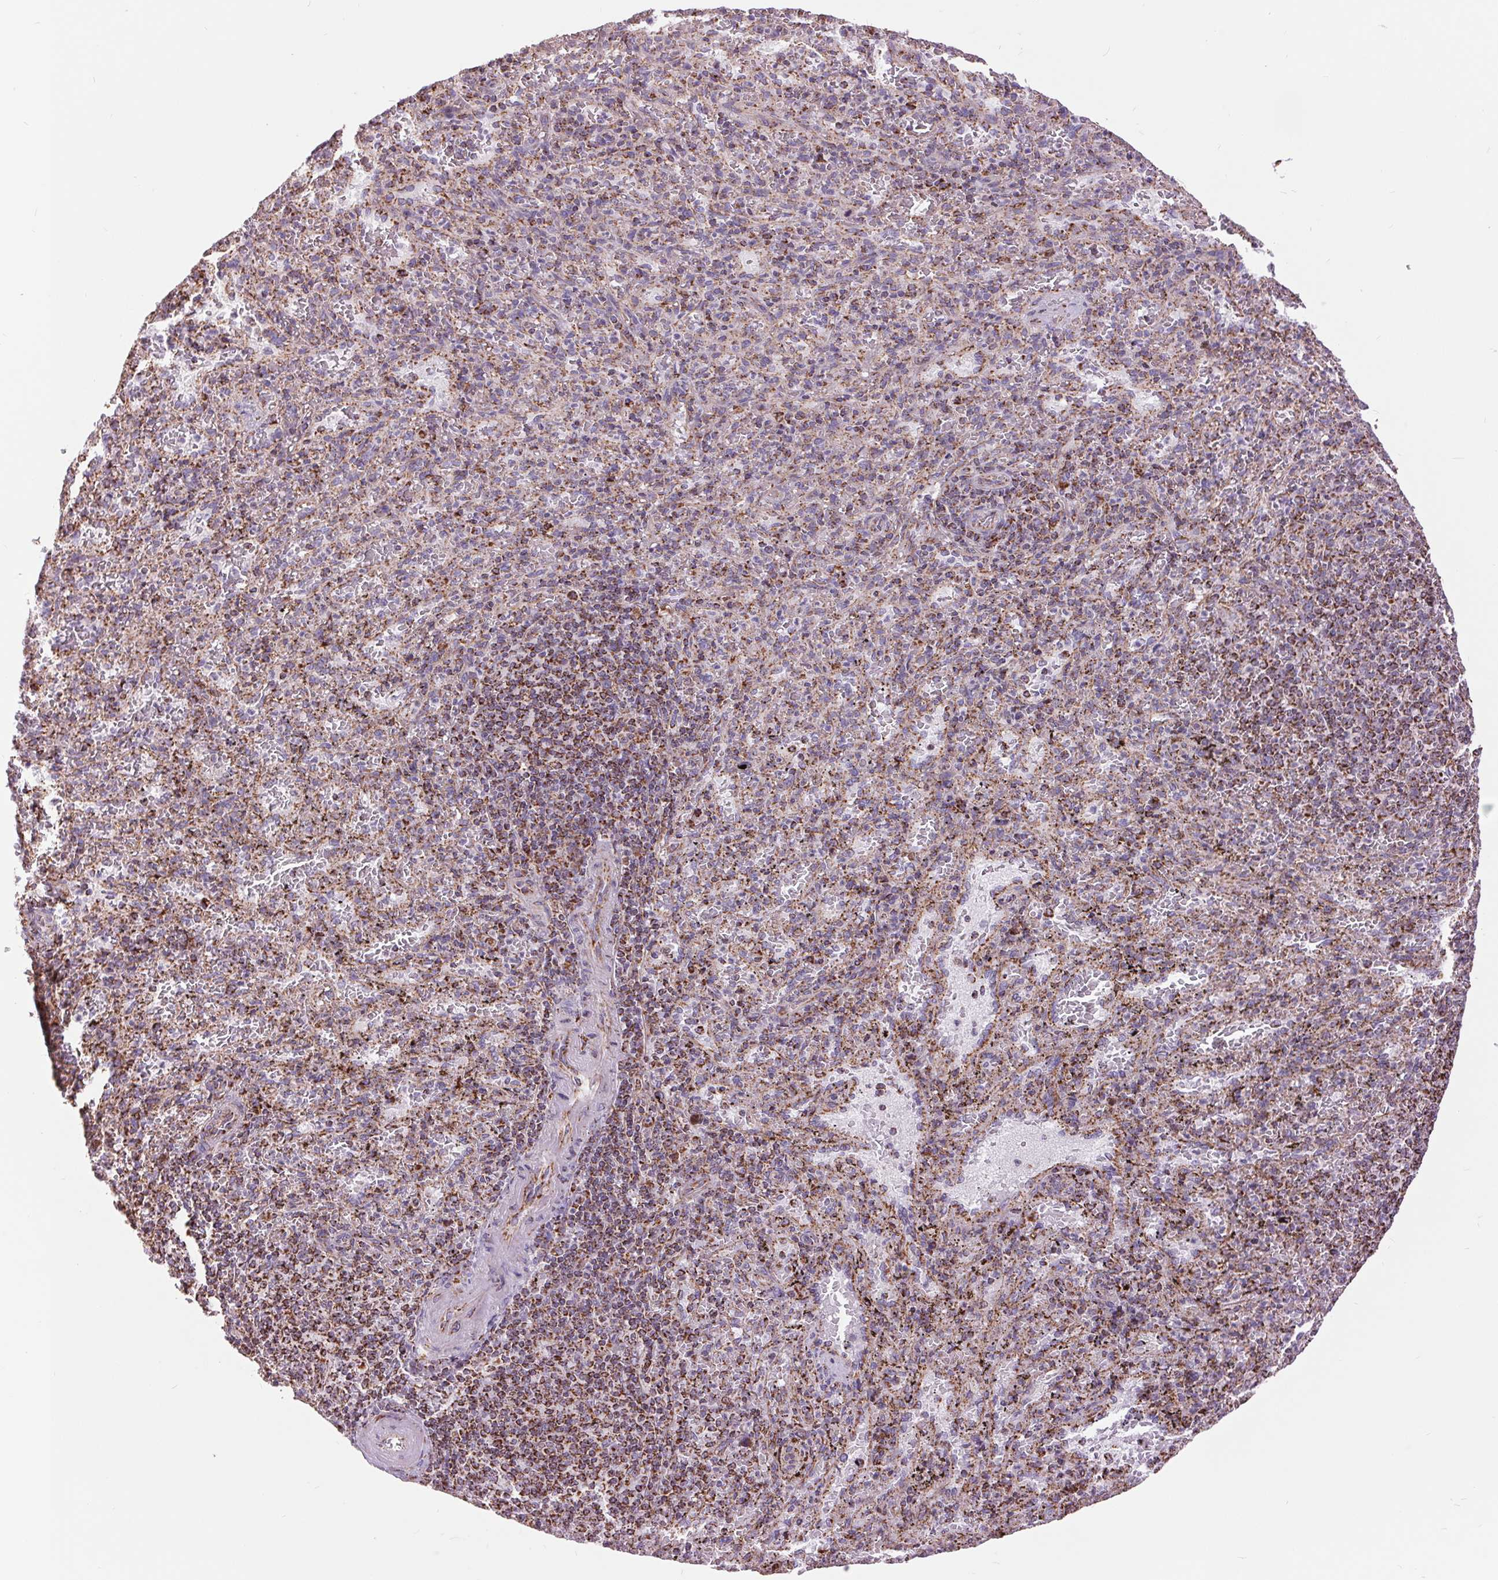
{"staining": {"intensity": "moderate", "quantity": "25%-75%", "location": "cytoplasmic/membranous"}, "tissue": "spleen", "cell_type": "Cells in red pulp", "image_type": "normal", "snomed": [{"axis": "morphology", "description": "Normal tissue, NOS"}, {"axis": "topography", "description": "Spleen"}], "caption": "A medium amount of moderate cytoplasmic/membranous expression is present in approximately 25%-75% of cells in red pulp in normal spleen.", "gene": "ATP5PB", "patient": {"sex": "male", "age": 57}}